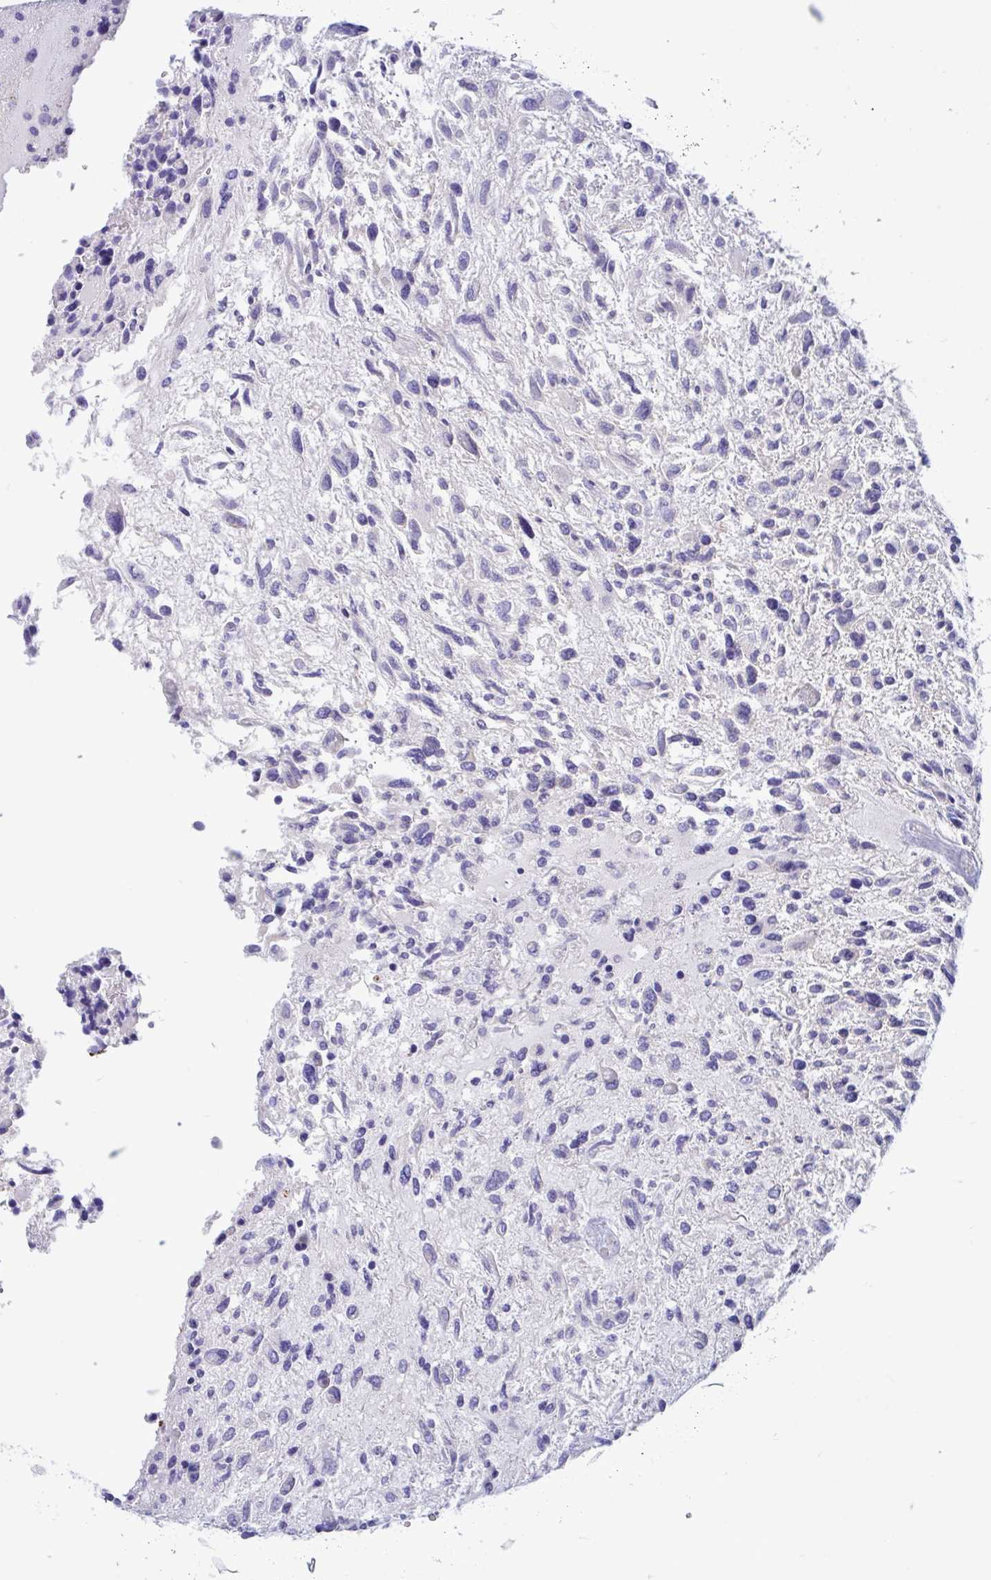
{"staining": {"intensity": "negative", "quantity": "none", "location": "none"}, "tissue": "glioma", "cell_type": "Tumor cells", "image_type": "cancer", "snomed": [{"axis": "morphology", "description": "Glioma, malignant, High grade"}, {"axis": "topography", "description": "Brain"}], "caption": "This is a photomicrograph of immunohistochemistry staining of glioma, which shows no staining in tumor cells.", "gene": "IL37", "patient": {"sex": "female", "age": 11}}